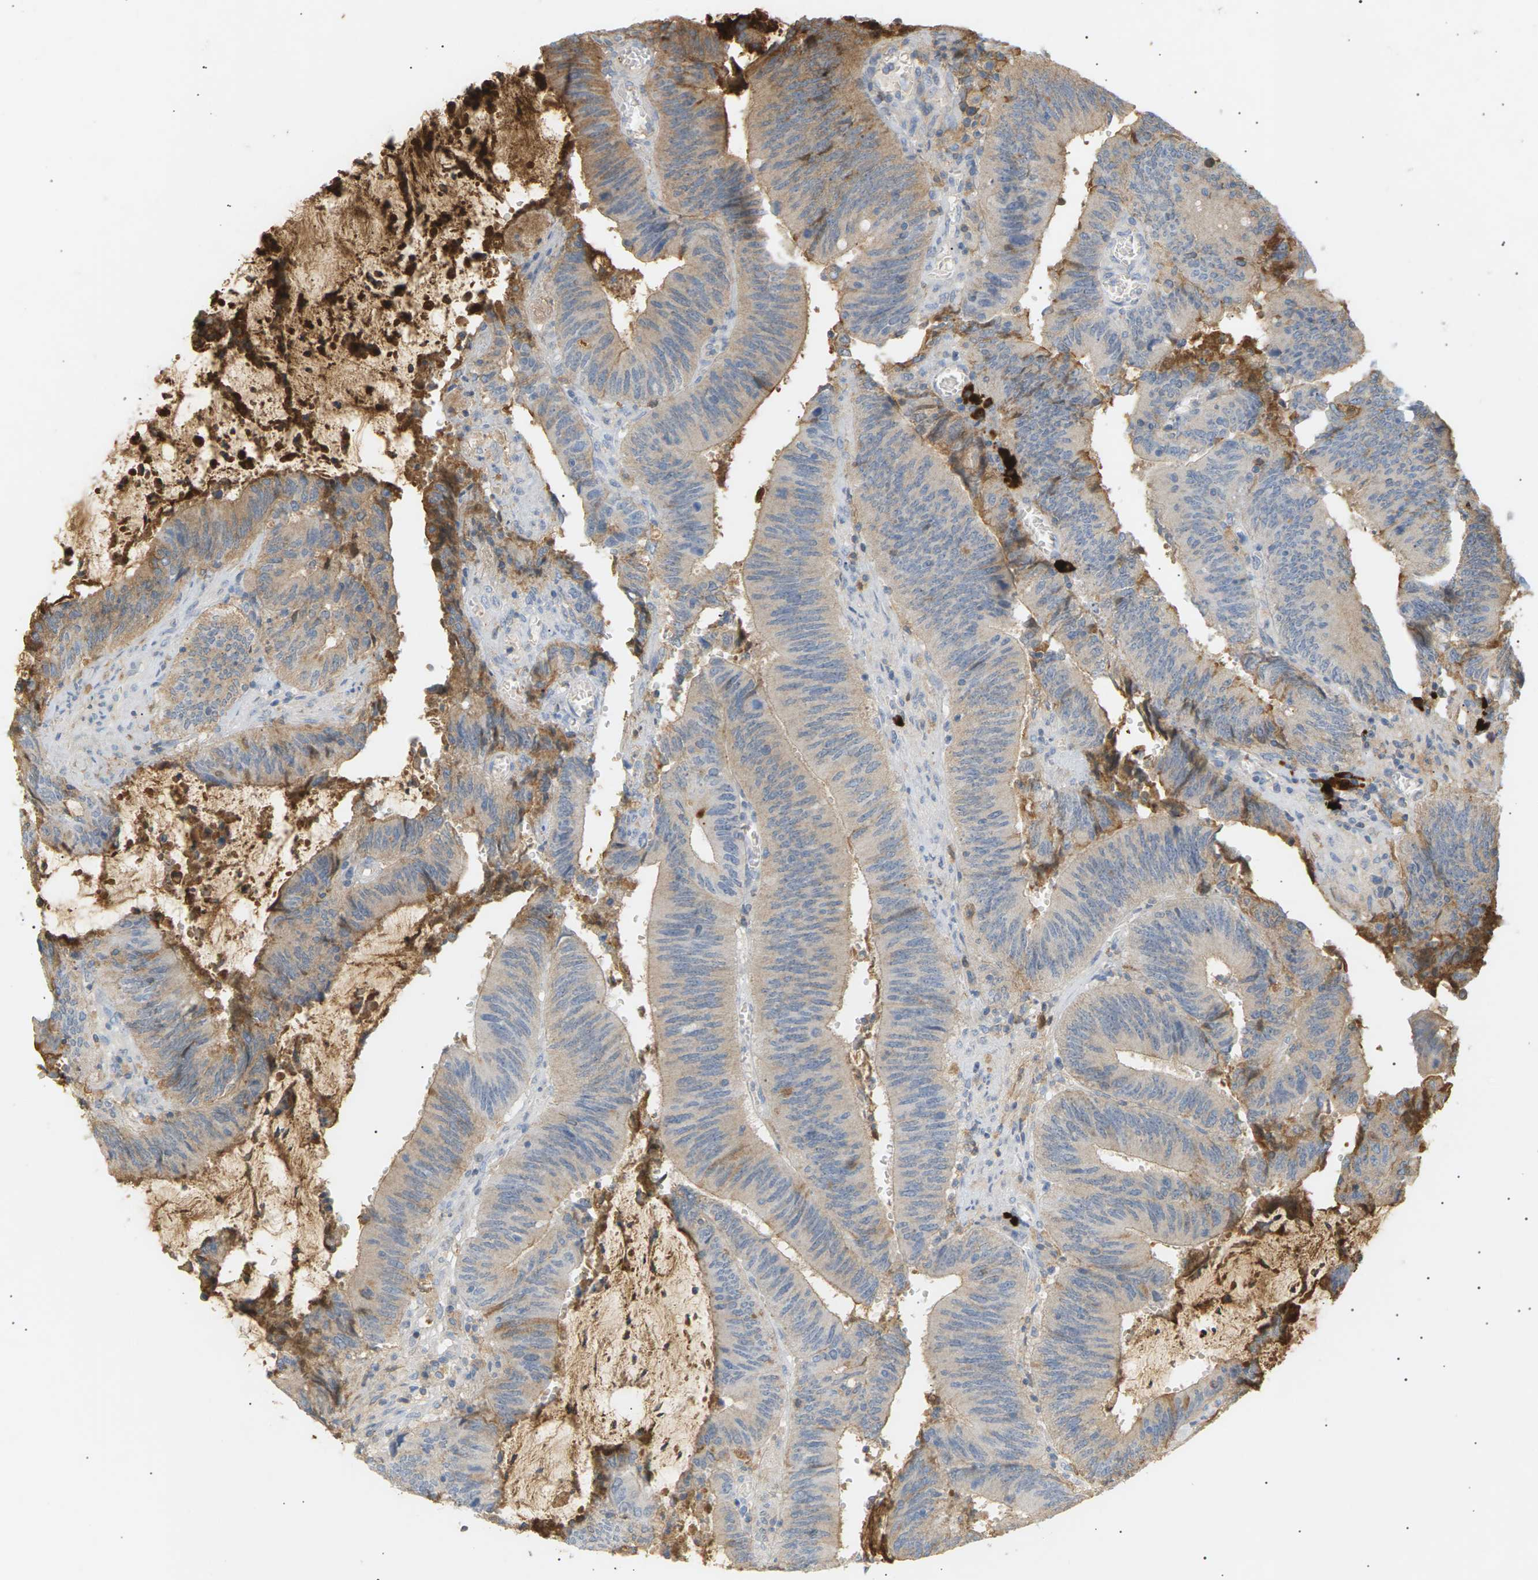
{"staining": {"intensity": "weak", "quantity": "25%-75%", "location": "cytoplasmic/membranous"}, "tissue": "colorectal cancer", "cell_type": "Tumor cells", "image_type": "cancer", "snomed": [{"axis": "morphology", "description": "Normal tissue, NOS"}, {"axis": "morphology", "description": "Adenocarcinoma, NOS"}, {"axis": "topography", "description": "Rectum"}], "caption": "The image exhibits staining of colorectal cancer (adenocarcinoma), revealing weak cytoplasmic/membranous protein staining (brown color) within tumor cells. (Stains: DAB (3,3'-diaminobenzidine) in brown, nuclei in blue, Microscopy: brightfield microscopy at high magnification).", "gene": "IGLC3", "patient": {"sex": "female", "age": 66}}